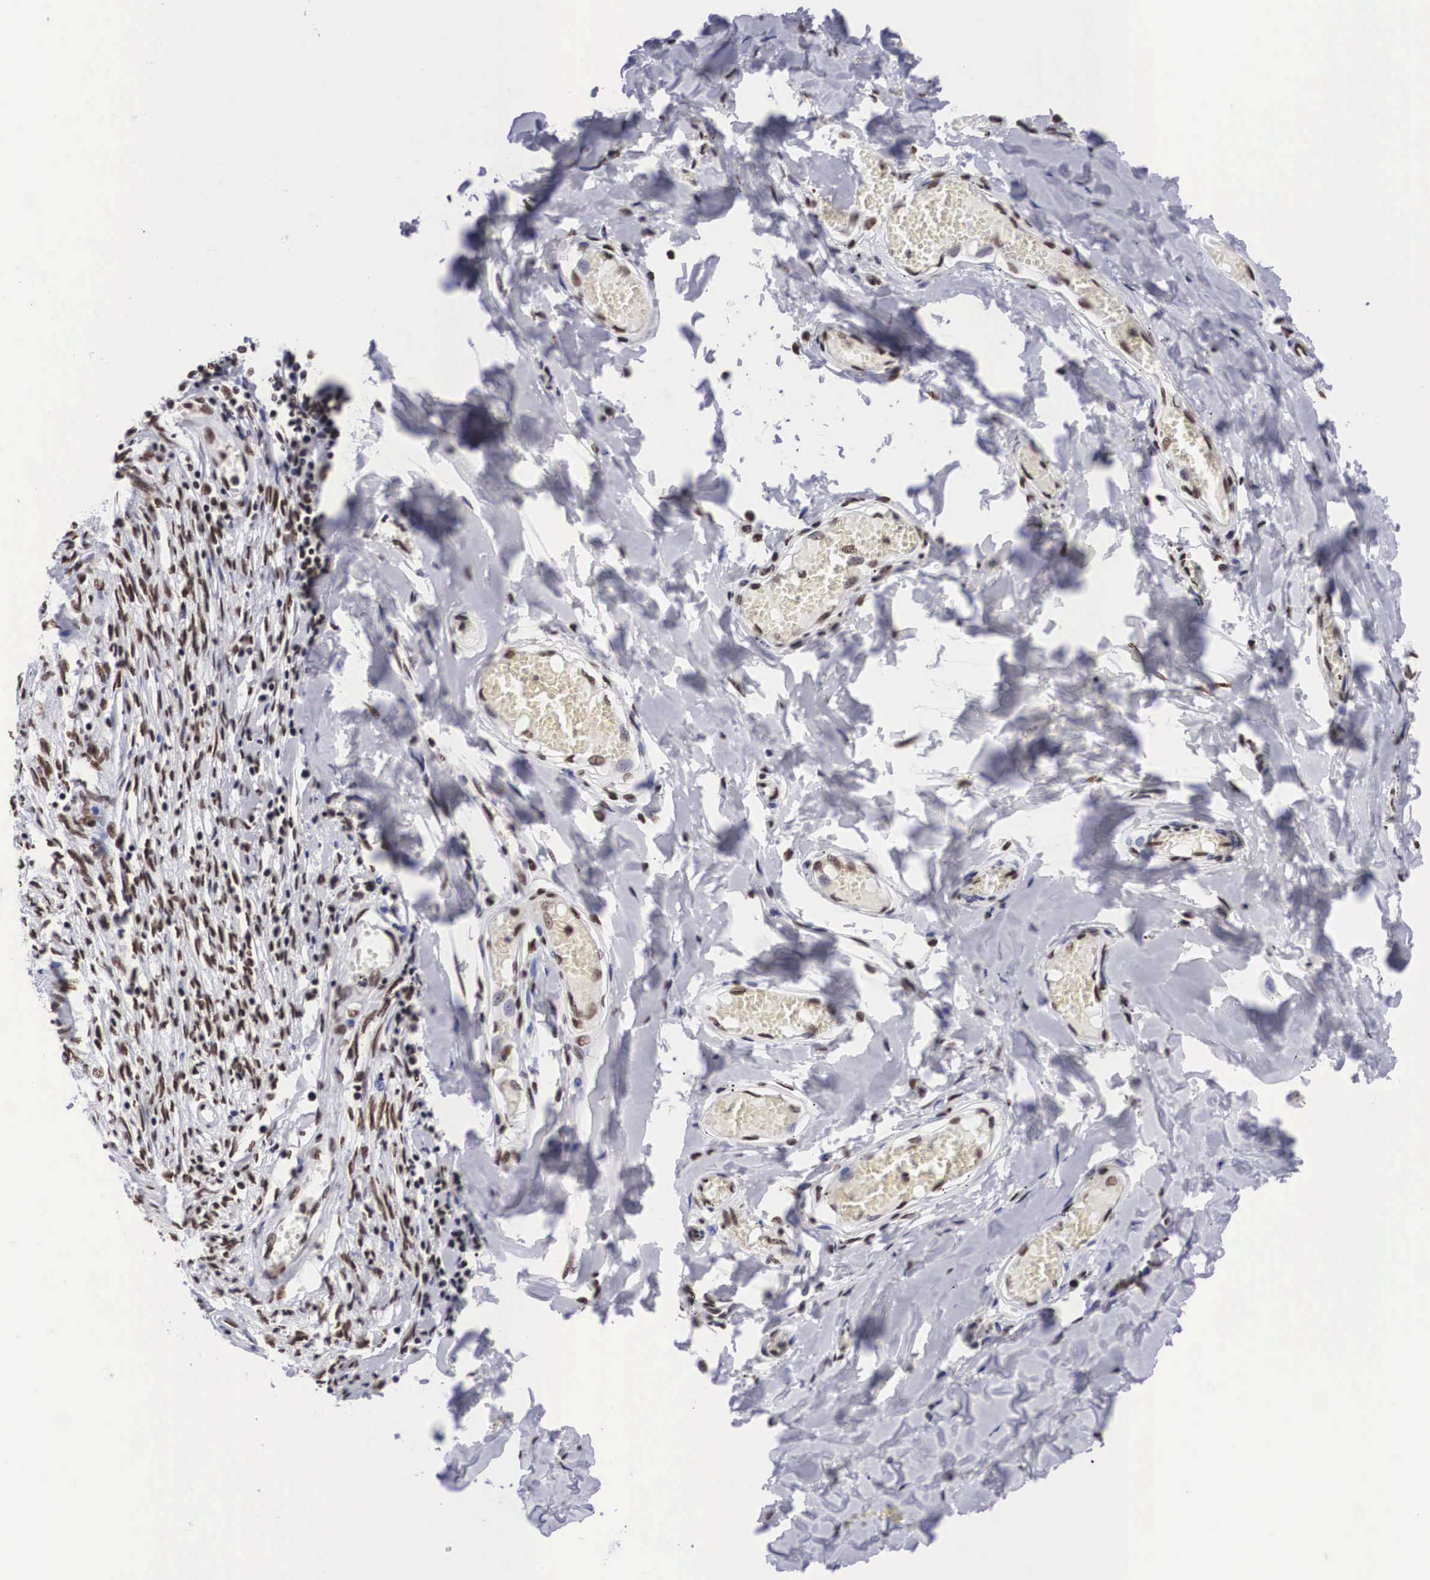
{"staining": {"intensity": "moderate", "quantity": ">75%", "location": "nuclear"}, "tissue": "adipose tissue", "cell_type": "Adipocytes", "image_type": "normal", "snomed": [{"axis": "morphology", "description": "Normal tissue, NOS"}, {"axis": "morphology", "description": "Sarcoma, NOS"}, {"axis": "topography", "description": "Skin"}, {"axis": "topography", "description": "Soft tissue"}], "caption": "Protein analysis of normal adipose tissue exhibits moderate nuclear staining in approximately >75% of adipocytes.", "gene": "SF3A1", "patient": {"sex": "female", "age": 51}}